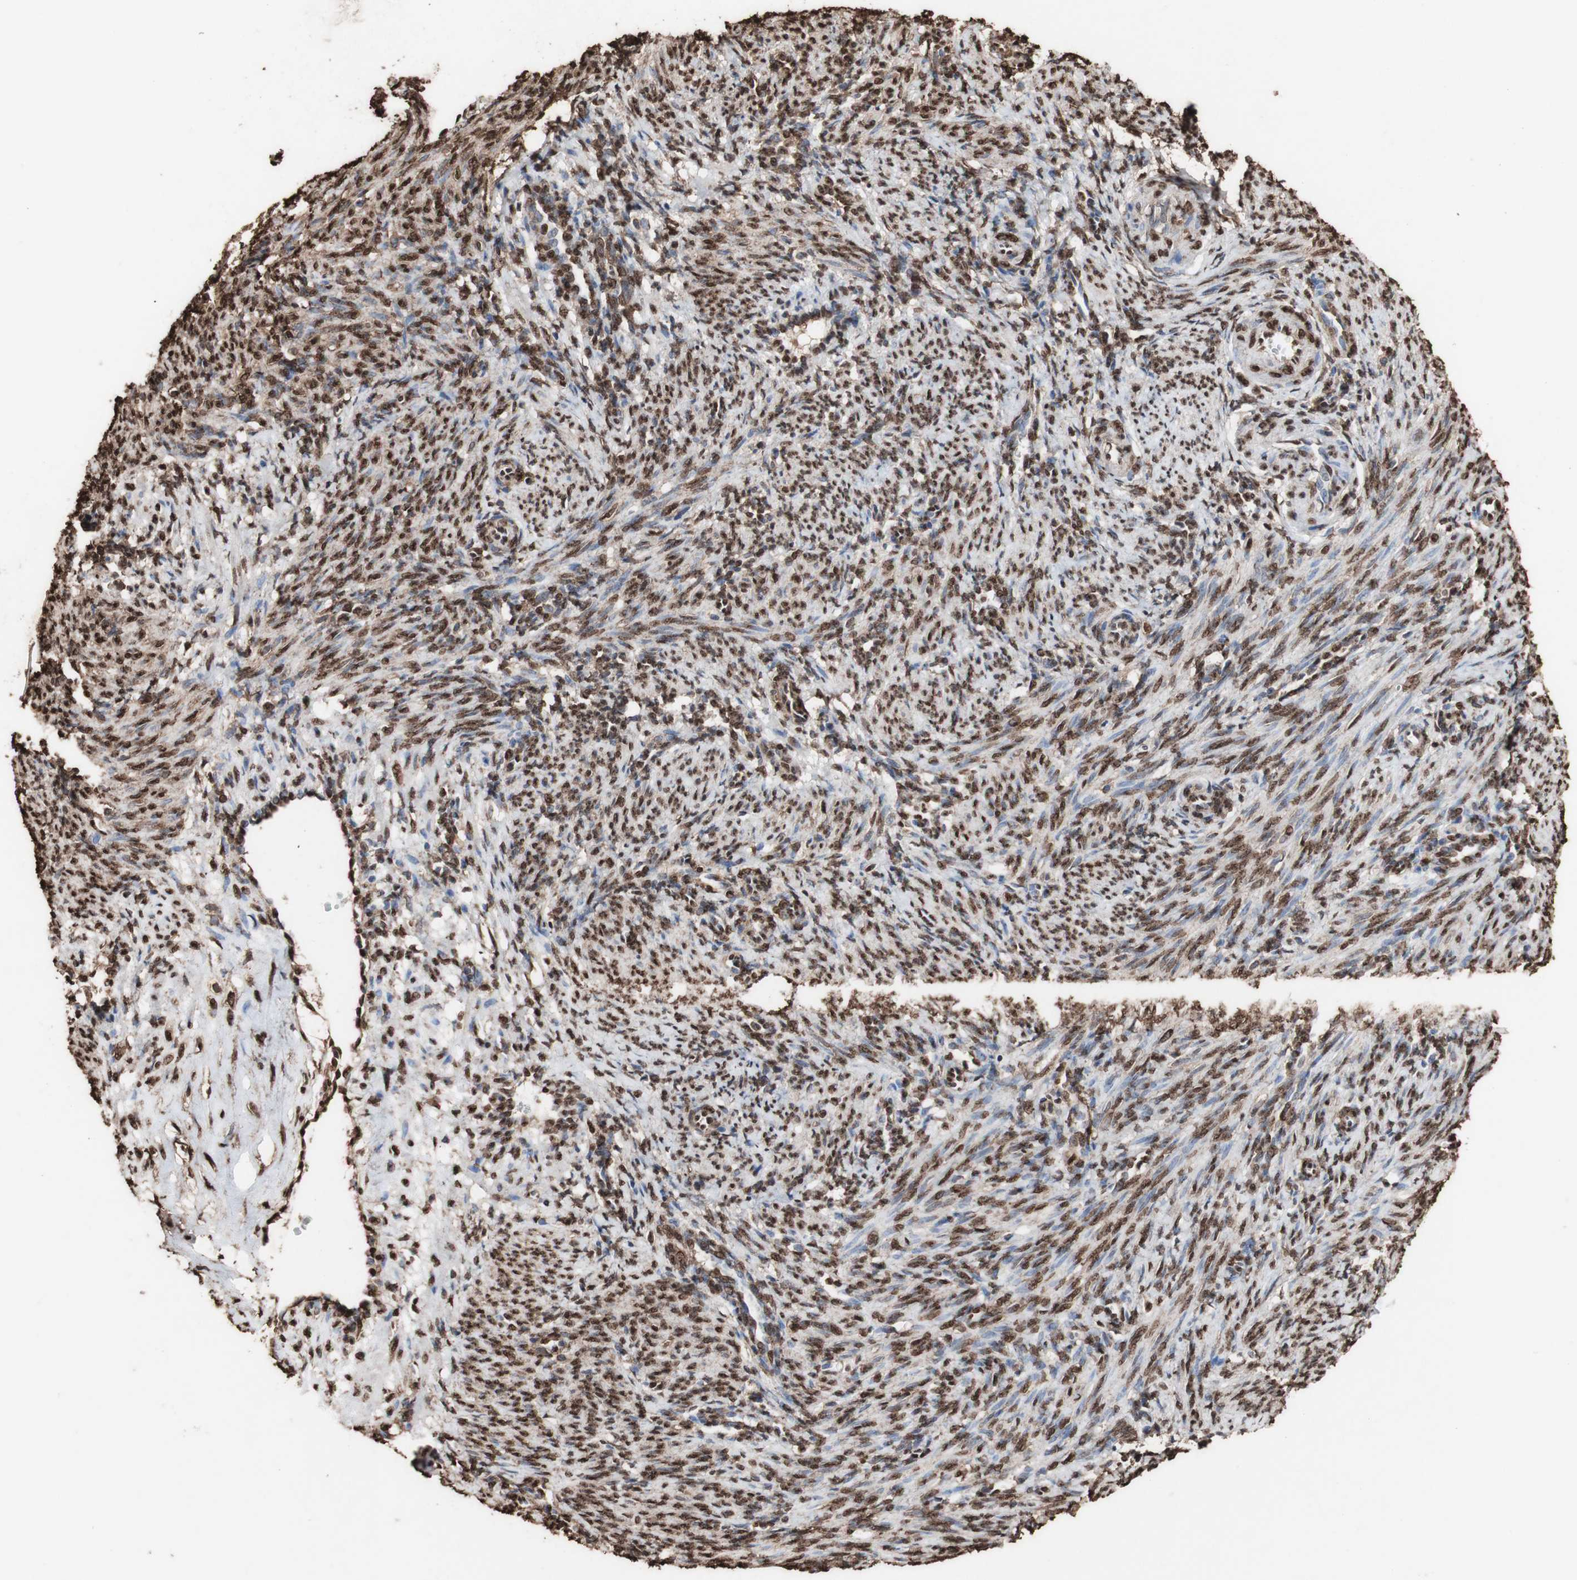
{"staining": {"intensity": "strong", "quantity": ">75%", "location": "cytoplasmic/membranous,nuclear"}, "tissue": "smooth muscle", "cell_type": "Smooth muscle cells", "image_type": "normal", "snomed": [{"axis": "morphology", "description": "Normal tissue, NOS"}, {"axis": "topography", "description": "Endometrium"}], "caption": "Smooth muscle was stained to show a protein in brown. There is high levels of strong cytoplasmic/membranous,nuclear positivity in approximately >75% of smooth muscle cells.", "gene": "PIDD1", "patient": {"sex": "female", "age": 33}}